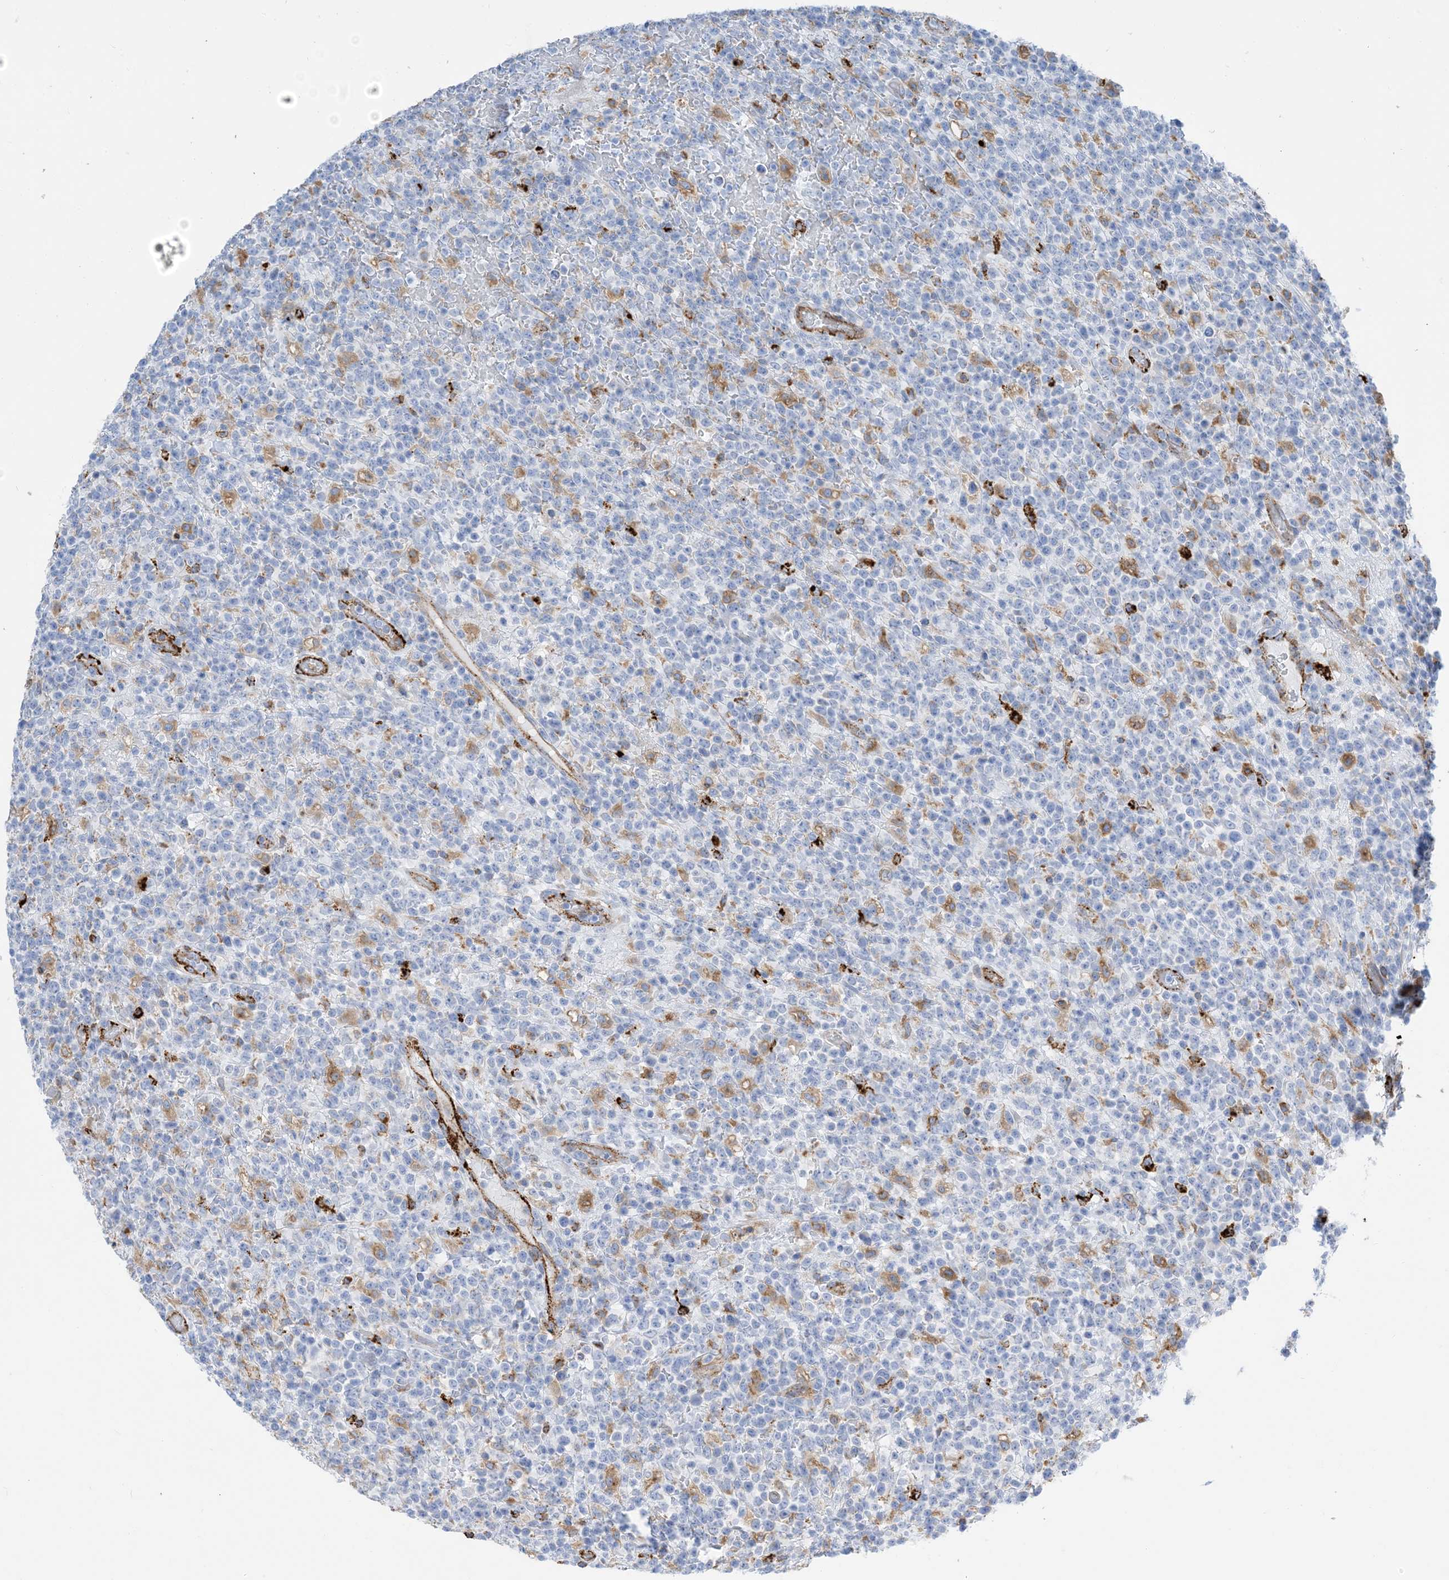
{"staining": {"intensity": "negative", "quantity": "none", "location": "none"}, "tissue": "lymphoma", "cell_type": "Tumor cells", "image_type": "cancer", "snomed": [{"axis": "morphology", "description": "Malignant lymphoma, non-Hodgkin's type, High grade"}, {"axis": "topography", "description": "Colon"}], "caption": "High power microscopy histopathology image of an immunohistochemistry (IHC) histopathology image of malignant lymphoma, non-Hodgkin's type (high-grade), revealing no significant expression in tumor cells. The staining was performed using DAB (3,3'-diaminobenzidine) to visualize the protein expression in brown, while the nuclei were stained in blue with hematoxylin (Magnification: 20x).", "gene": "DPH3", "patient": {"sex": "female", "age": 53}}